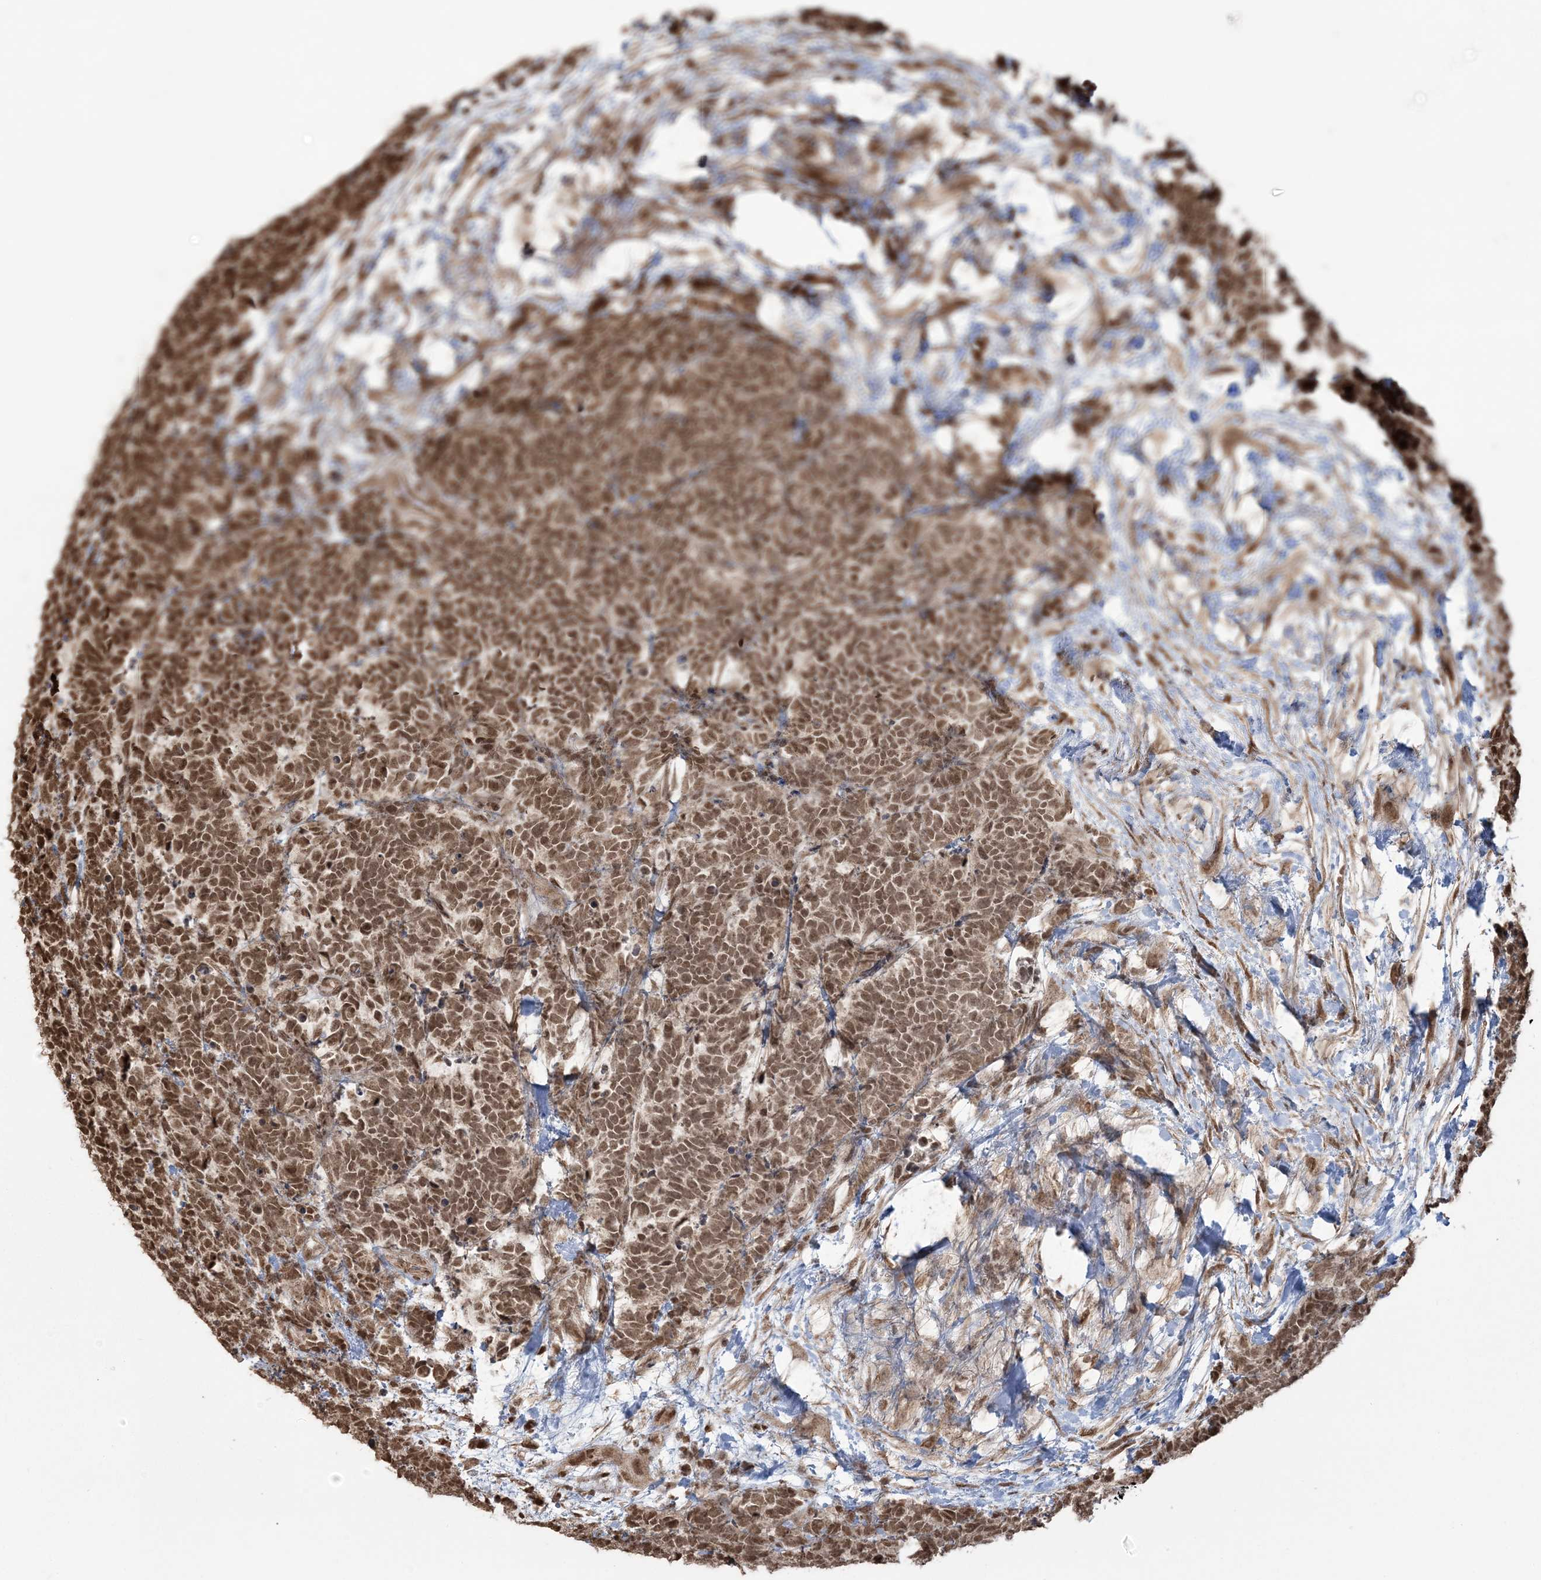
{"staining": {"intensity": "moderate", "quantity": ">75%", "location": "nuclear"}, "tissue": "carcinoid", "cell_type": "Tumor cells", "image_type": "cancer", "snomed": [{"axis": "morphology", "description": "Carcinoma, NOS"}, {"axis": "morphology", "description": "Carcinoid, malignant, NOS"}, {"axis": "topography", "description": "Urinary bladder"}], "caption": "Immunohistochemistry (DAB (3,3'-diaminobenzidine)) staining of human carcinoma exhibits moderate nuclear protein staining in about >75% of tumor cells. (IHC, brightfield microscopy, high magnification).", "gene": "ZNF839", "patient": {"sex": "male", "age": 57}}